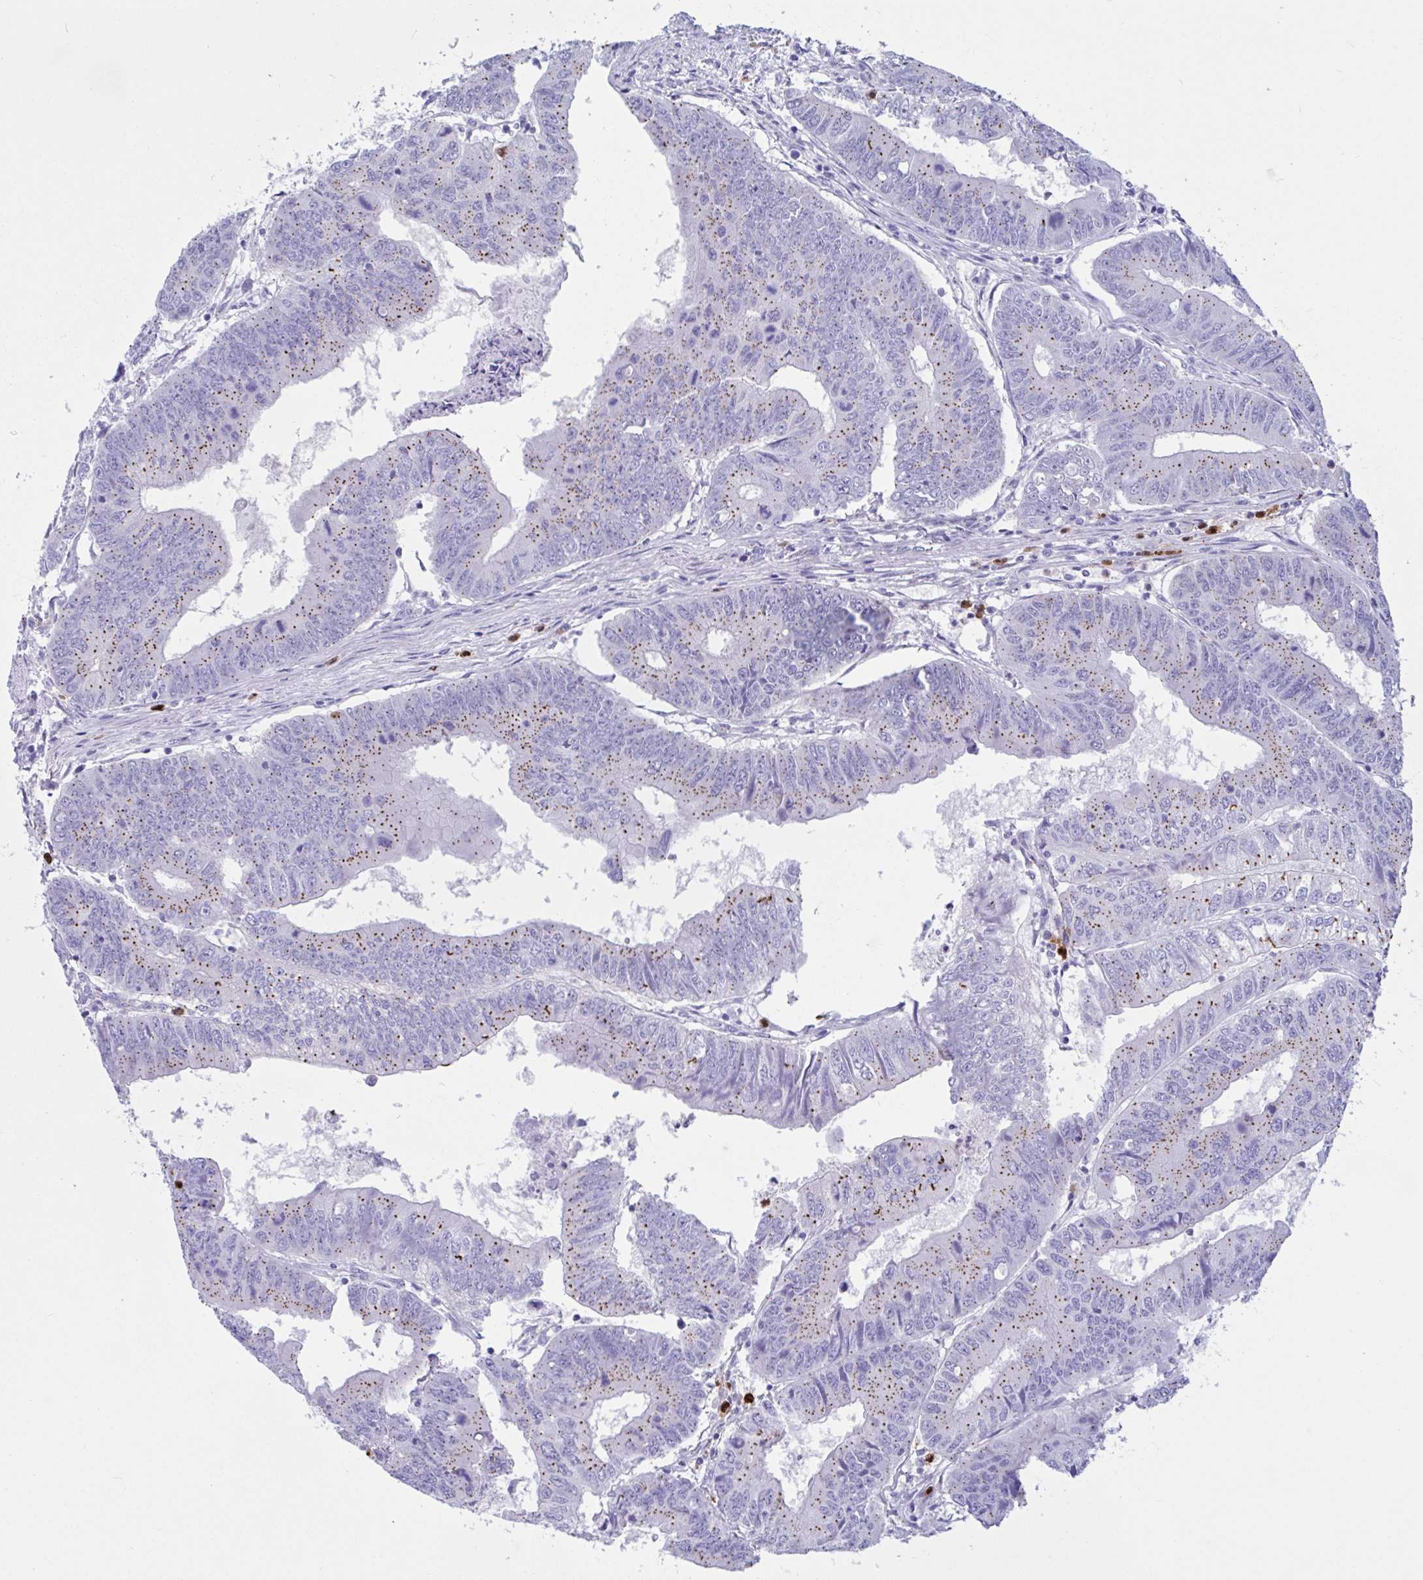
{"staining": {"intensity": "moderate", "quantity": "25%-75%", "location": "cytoplasmic/membranous"}, "tissue": "colorectal cancer", "cell_type": "Tumor cells", "image_type": "cancer", "snomed": [{"axis": "morphology", "description": "Adenocarcinoma, NOS"}, {"axis": "topography", "description": "Colon"}], "caption": "The micrograph exhibits a brown stain indicating the presence of a protein in the cytoplasmic/membranous of tumor cells in colorectal cancer.", "gene": "RNASE3", "patient": {"sex": "male", "age": 53}}